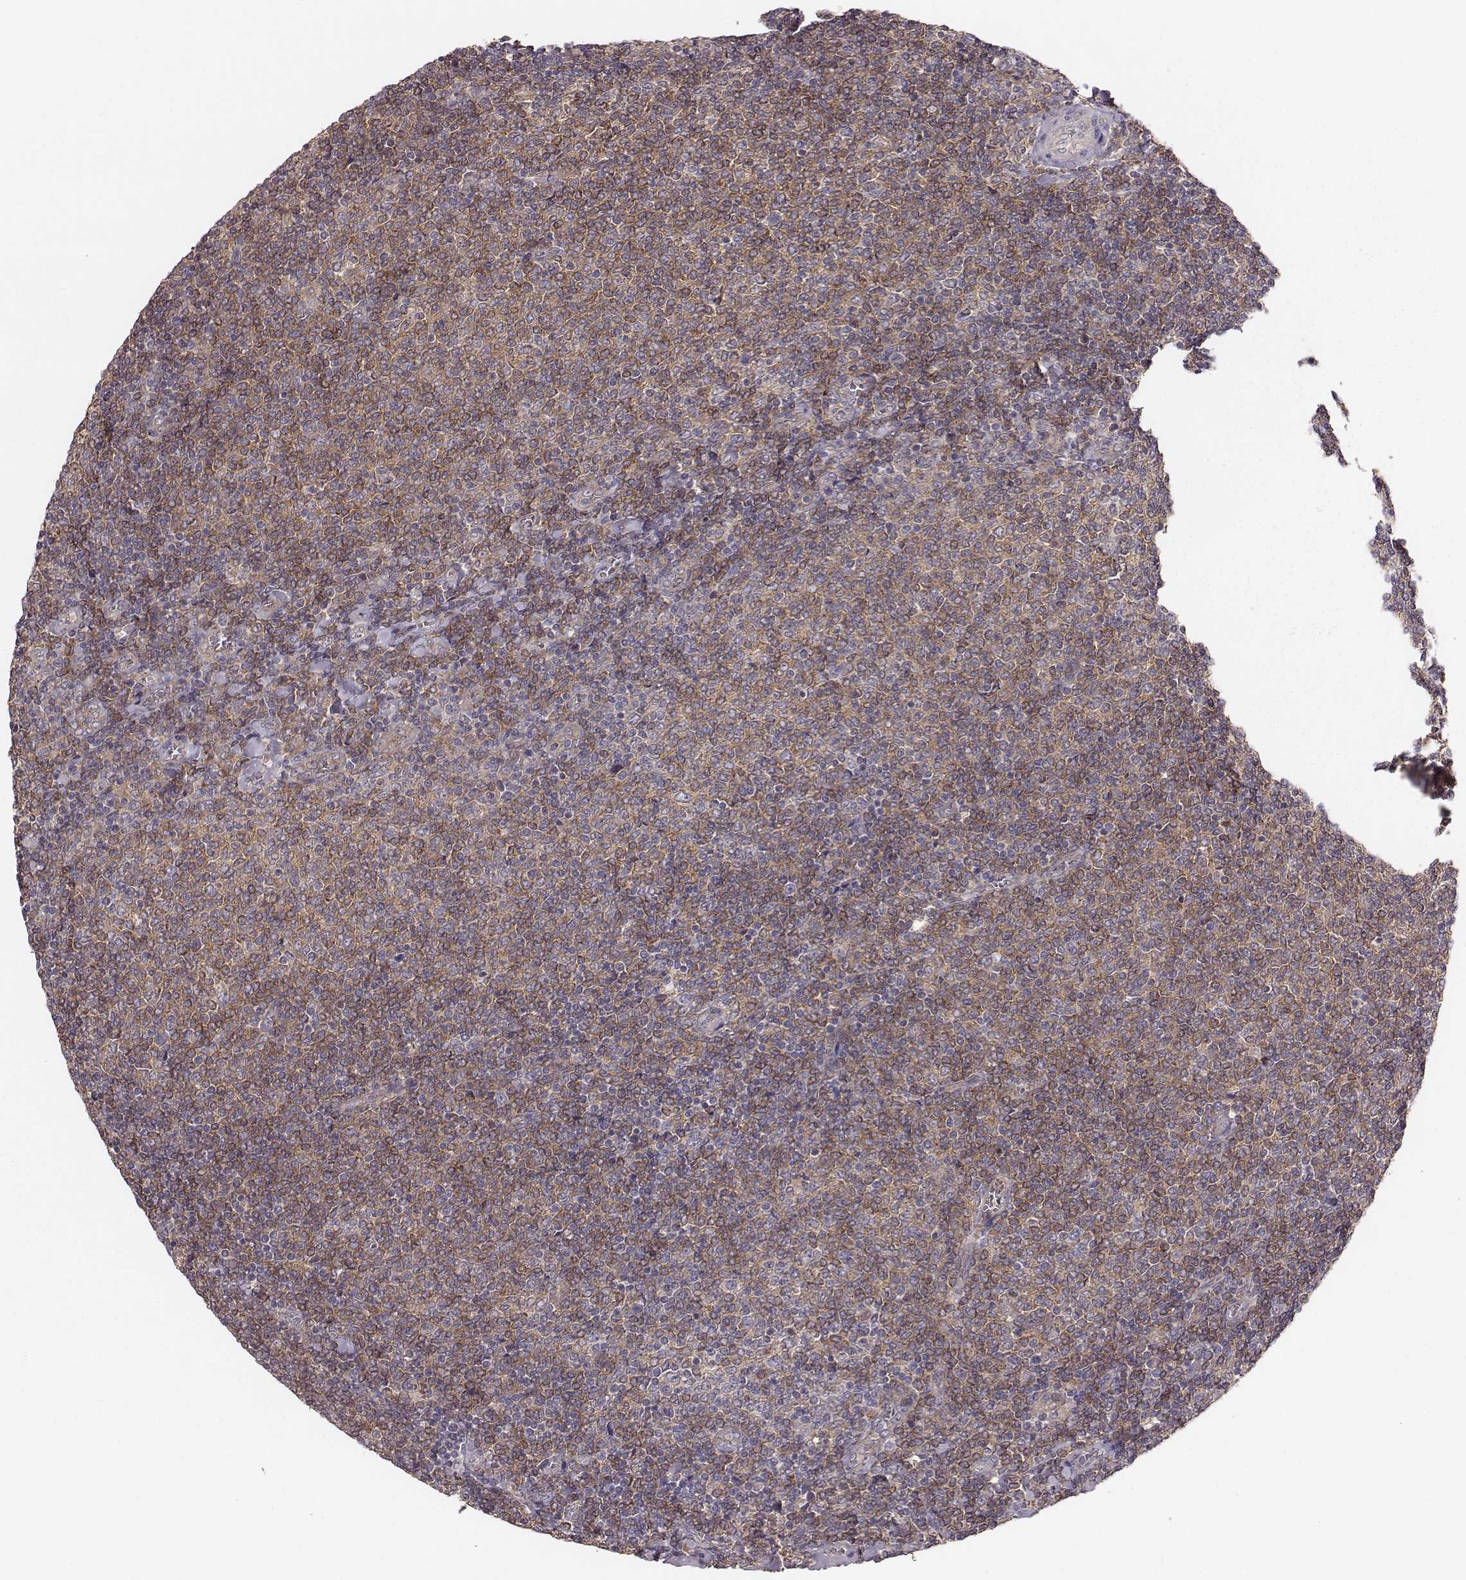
{"staining": {"intensity": "moderate", "quantity": ">75%", "location": "cytoplasmic/membranous"}, "tissue": "lymphoma", "cell_type": "Tumor cells", "image_type": "cancer", "snomed": [{"axis": "morphology", "description": "Malignant lymphoma, non-Hodgkin's type, Low grade"}, {"axis": "topography", "description": "Lymph node"}], "caption": "Tumor cells reveal medium levels of moderate cytoplasmic/membranous expression in about >75% of cells in lymphoma.", "gene": "VPS26A", "patient": {"sex": "male", "age": 52}}